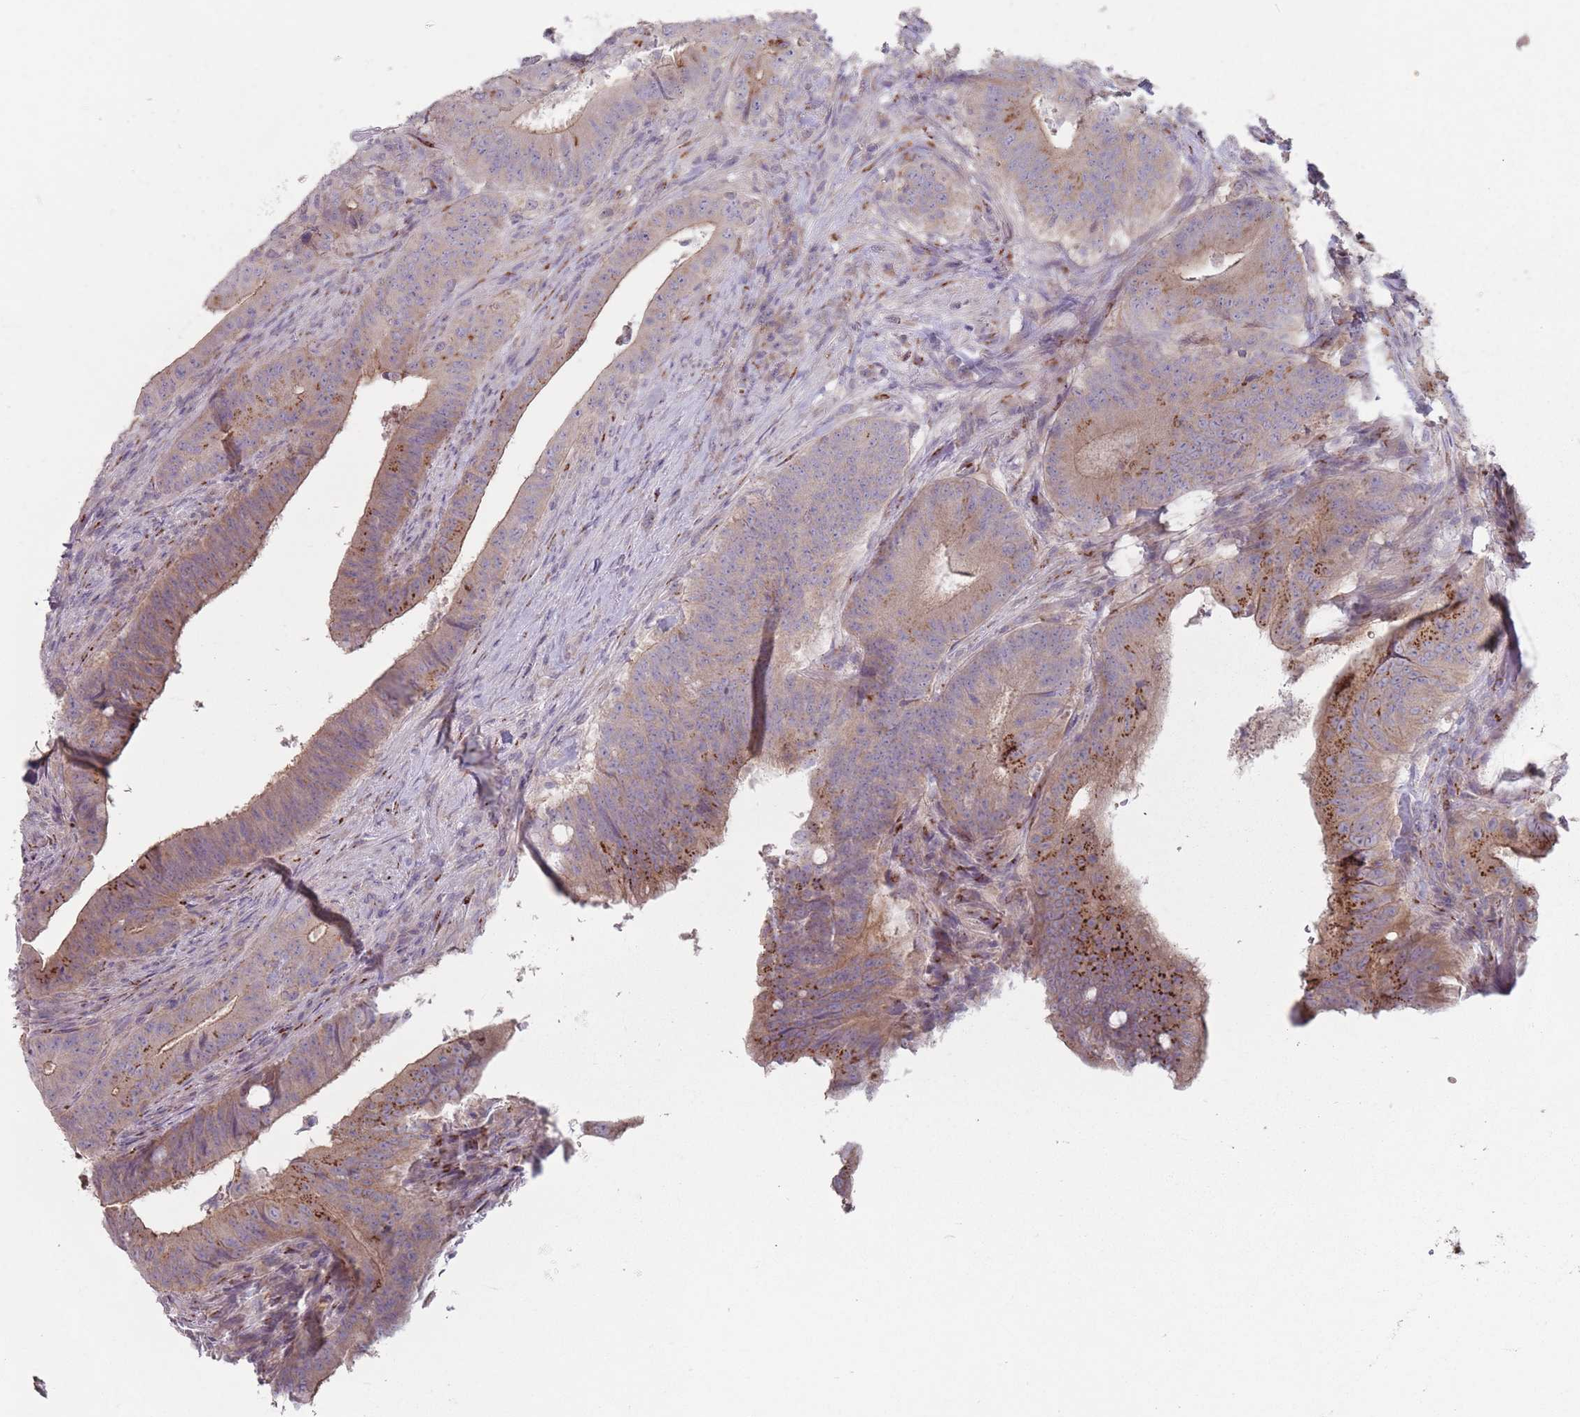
{"staining": {"intensity": "moderate", "quantity": "<25%", "location": "cytoplasmic/membranous"}, "tissue": "colorectal cancer", "cell_type": "Tumor cells", "image_type": "cancer", "snomed": [{"axis": "morphology", "description": "Adenocarcinoma, NOS"}, {"axis": "topography", "description": "Colon"}], "caption": "Immunohistochemistry (IHC) (DAB) staining of adenocarcinoma (colorectal) displays moderate cytoplasmic/membranous protein positivity in approximately <25% of tumor cells. (brown staining indicates protein expression, while blue staining denotes nuclei).", "gene": "AKAIN1", "patient": {"sex": "female", "age": 43}}